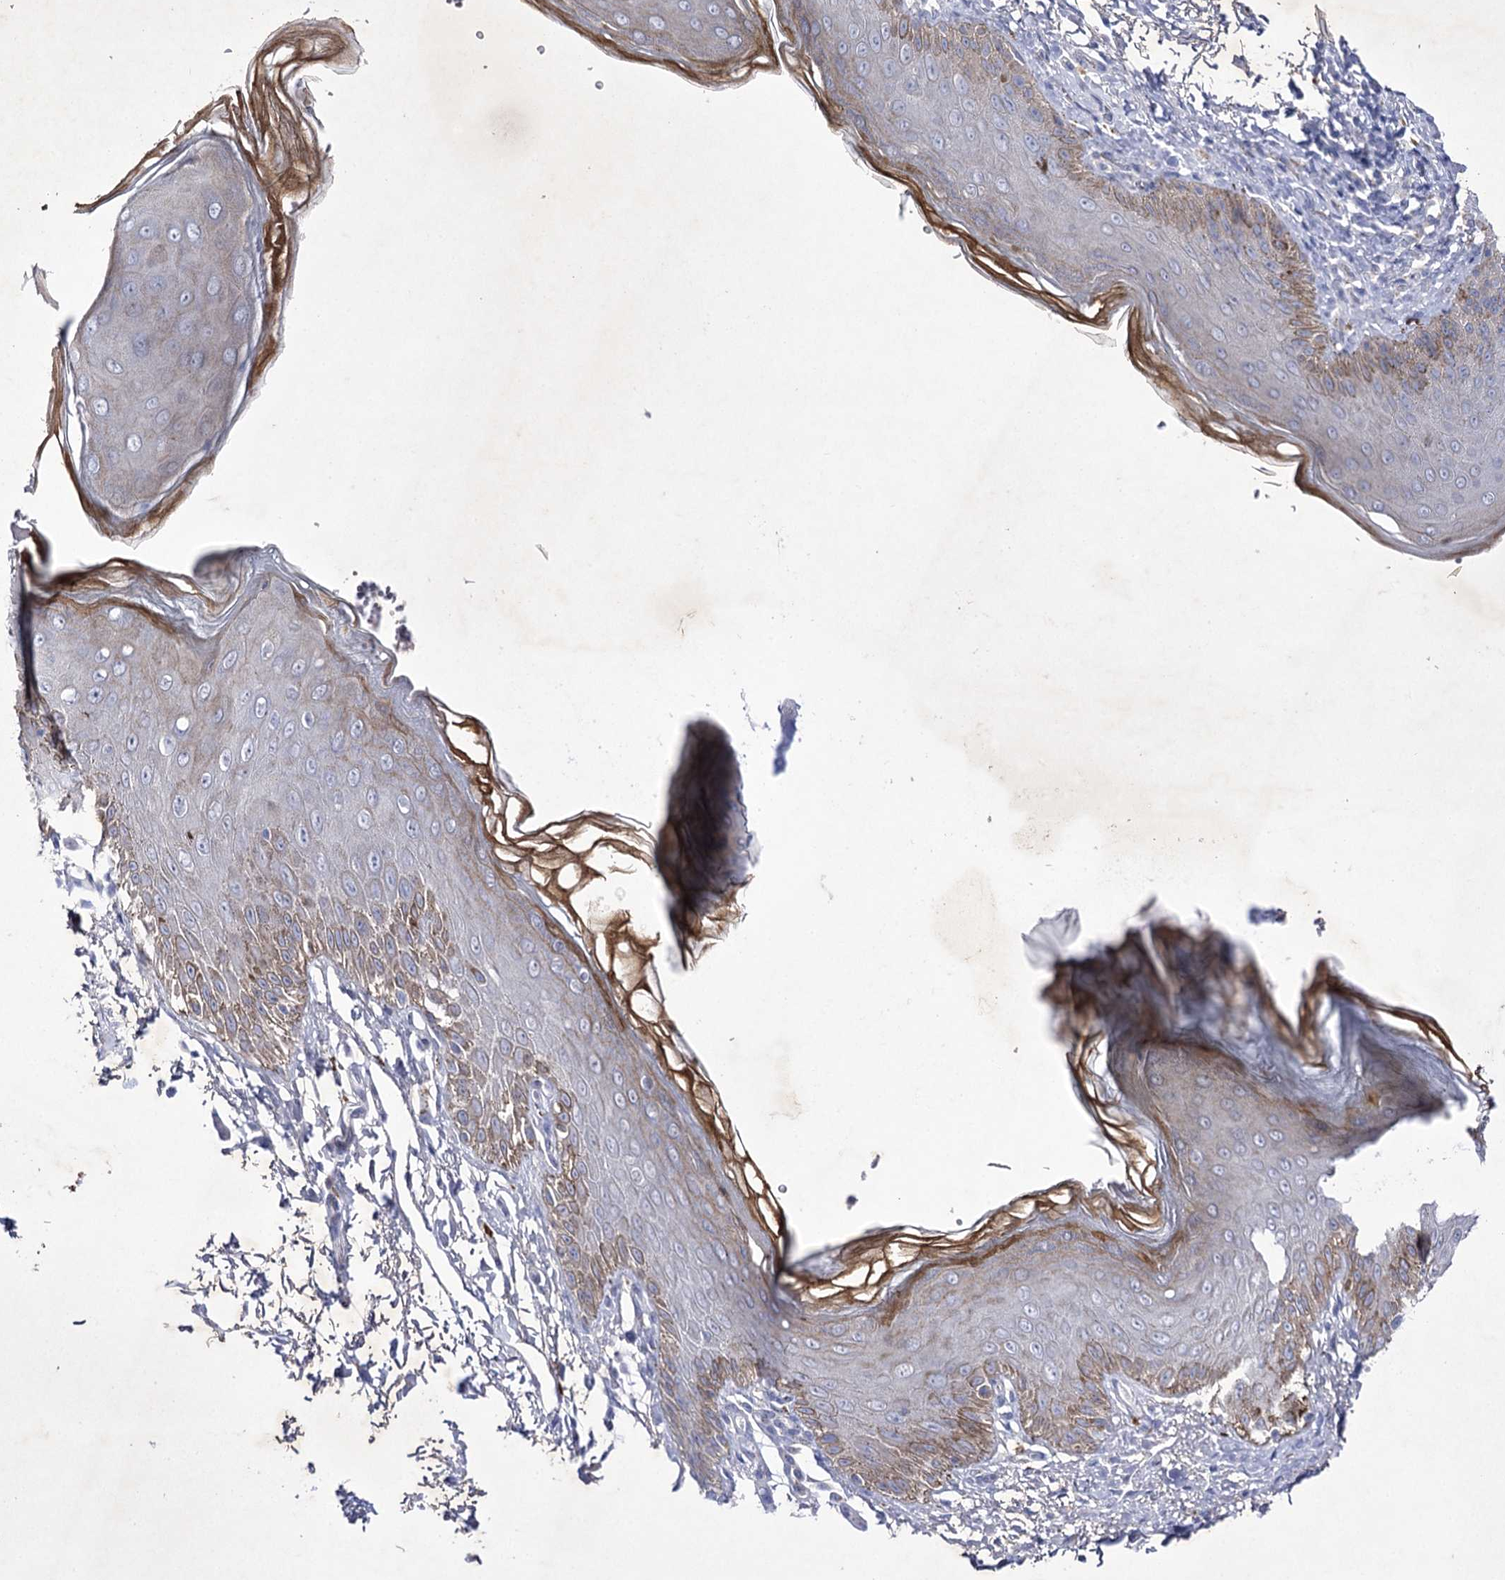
{"staining": {"intensity": "weak", "quantity": "<25%", "location": "cytoplasmic/membranous"}, "tissue": "skin", "cell_type": "Epidermal cells", "image_type": "normal", "snomed": [{"axis": "morphology", "description": "Normal tissue, NOS"}, {"axis": "topography", "description": "Anal"}], "caption": "This image is of unremarkable skin stained with immunohistochemistry to label a protein in brown with the nuclei are counter-stained blue. There is no positivity in epidermal cells.", "gene": "COX15", "patient": {"sex": "male", "age": 44}}